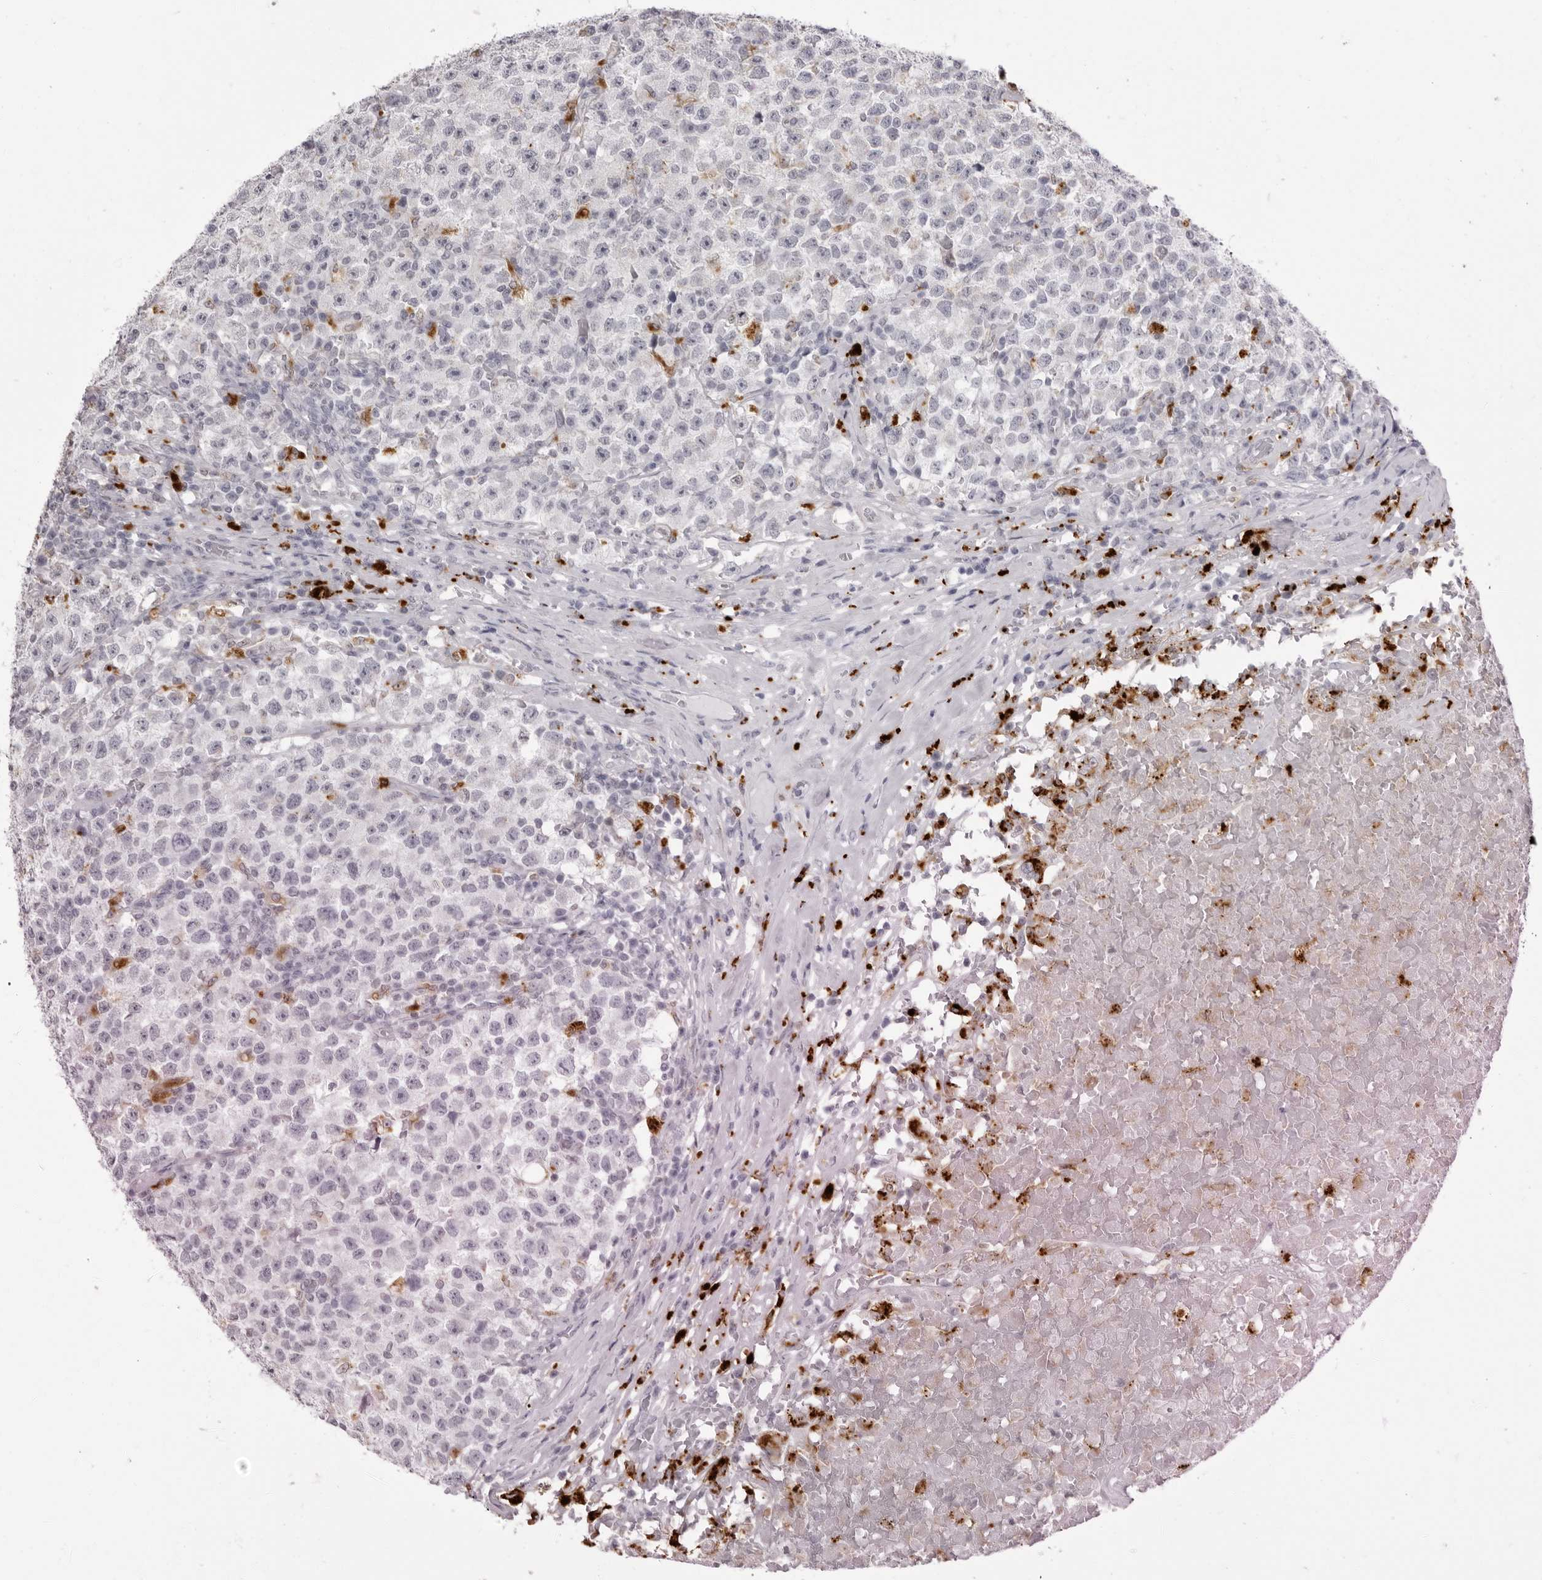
{"staining": {"intensity": "negative", "quantity": "none", "location": "none"}, "tissue": "testis cancer", "cell_type": "Tumor cells", "image_type": "cancer", "snomed": [{"axis": "morphology", "description": "Seminoma, NOS"}, {"axis": "topography", "description": "Testis"}], "caption": "The immunohistochemistry (IHC) histopathology image has no significant expression in tumor cells of testis cancer tissue. Brightfield microscopy of IHC stained with DAB (brown) and hematoxylin (blue), captured at high magnification.", "gene": "IL25", "patient": {"sex": "male", "age": 22}}